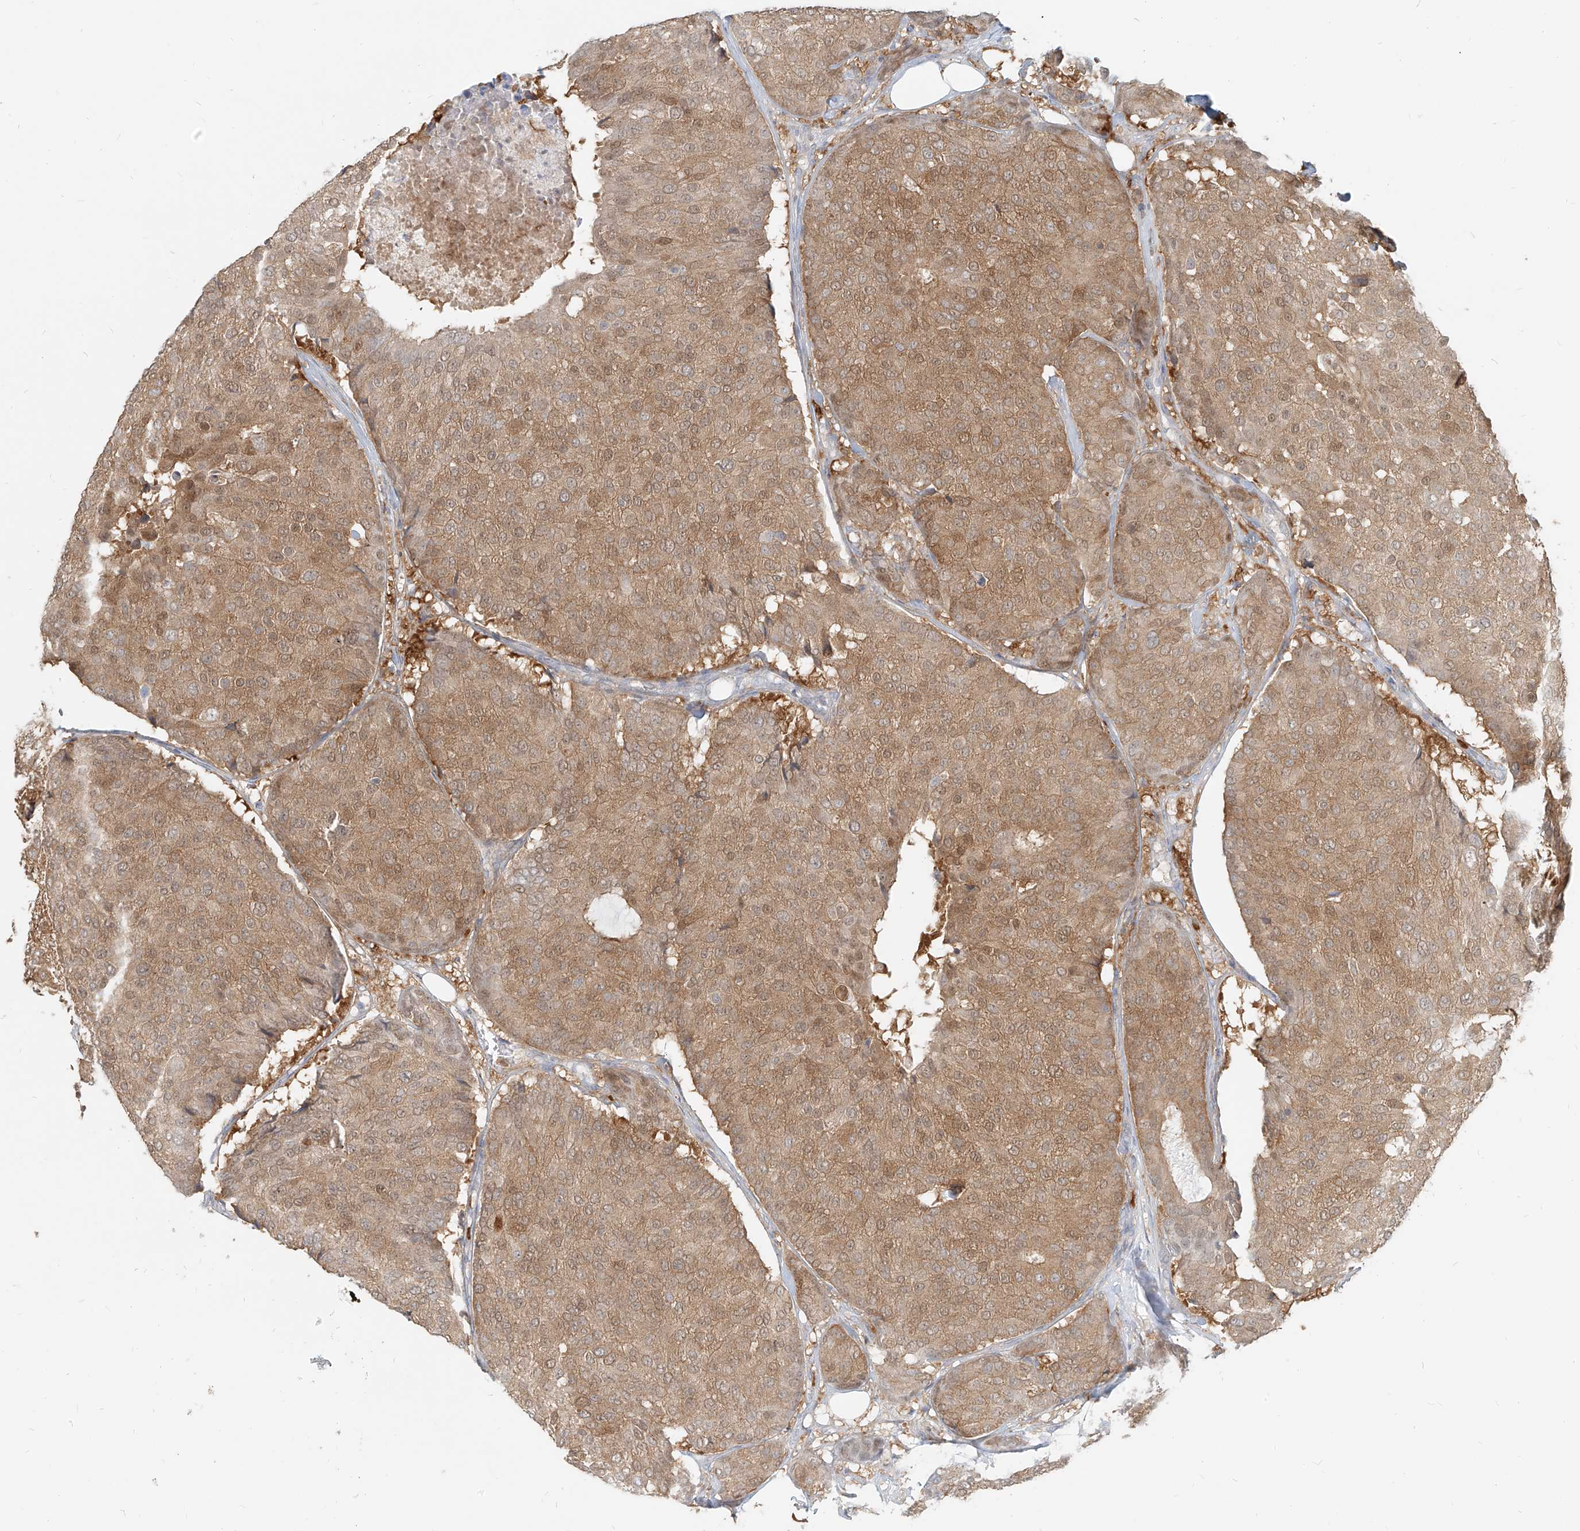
{"staining": {"intensity": "moderate", "quantity": ">75%", "location": "cytoplasmic/membranous"}, "tissue": "breast cancer", "cell_type": "Tumor cells", "image_type": "cancer", "snomed": [{"axis": "morphology", "description": "Duct carcinoma"}, {"axis": "topography", "description": "Breast"}], "caption": "Breast cancer (intraductal carcinoma) stained with IHC shows moderate cytoplasmic/membranous positivity in about >75% of tumor cells.", "gene": "PGD", "patient": {"sex": "female", "age": 75}}